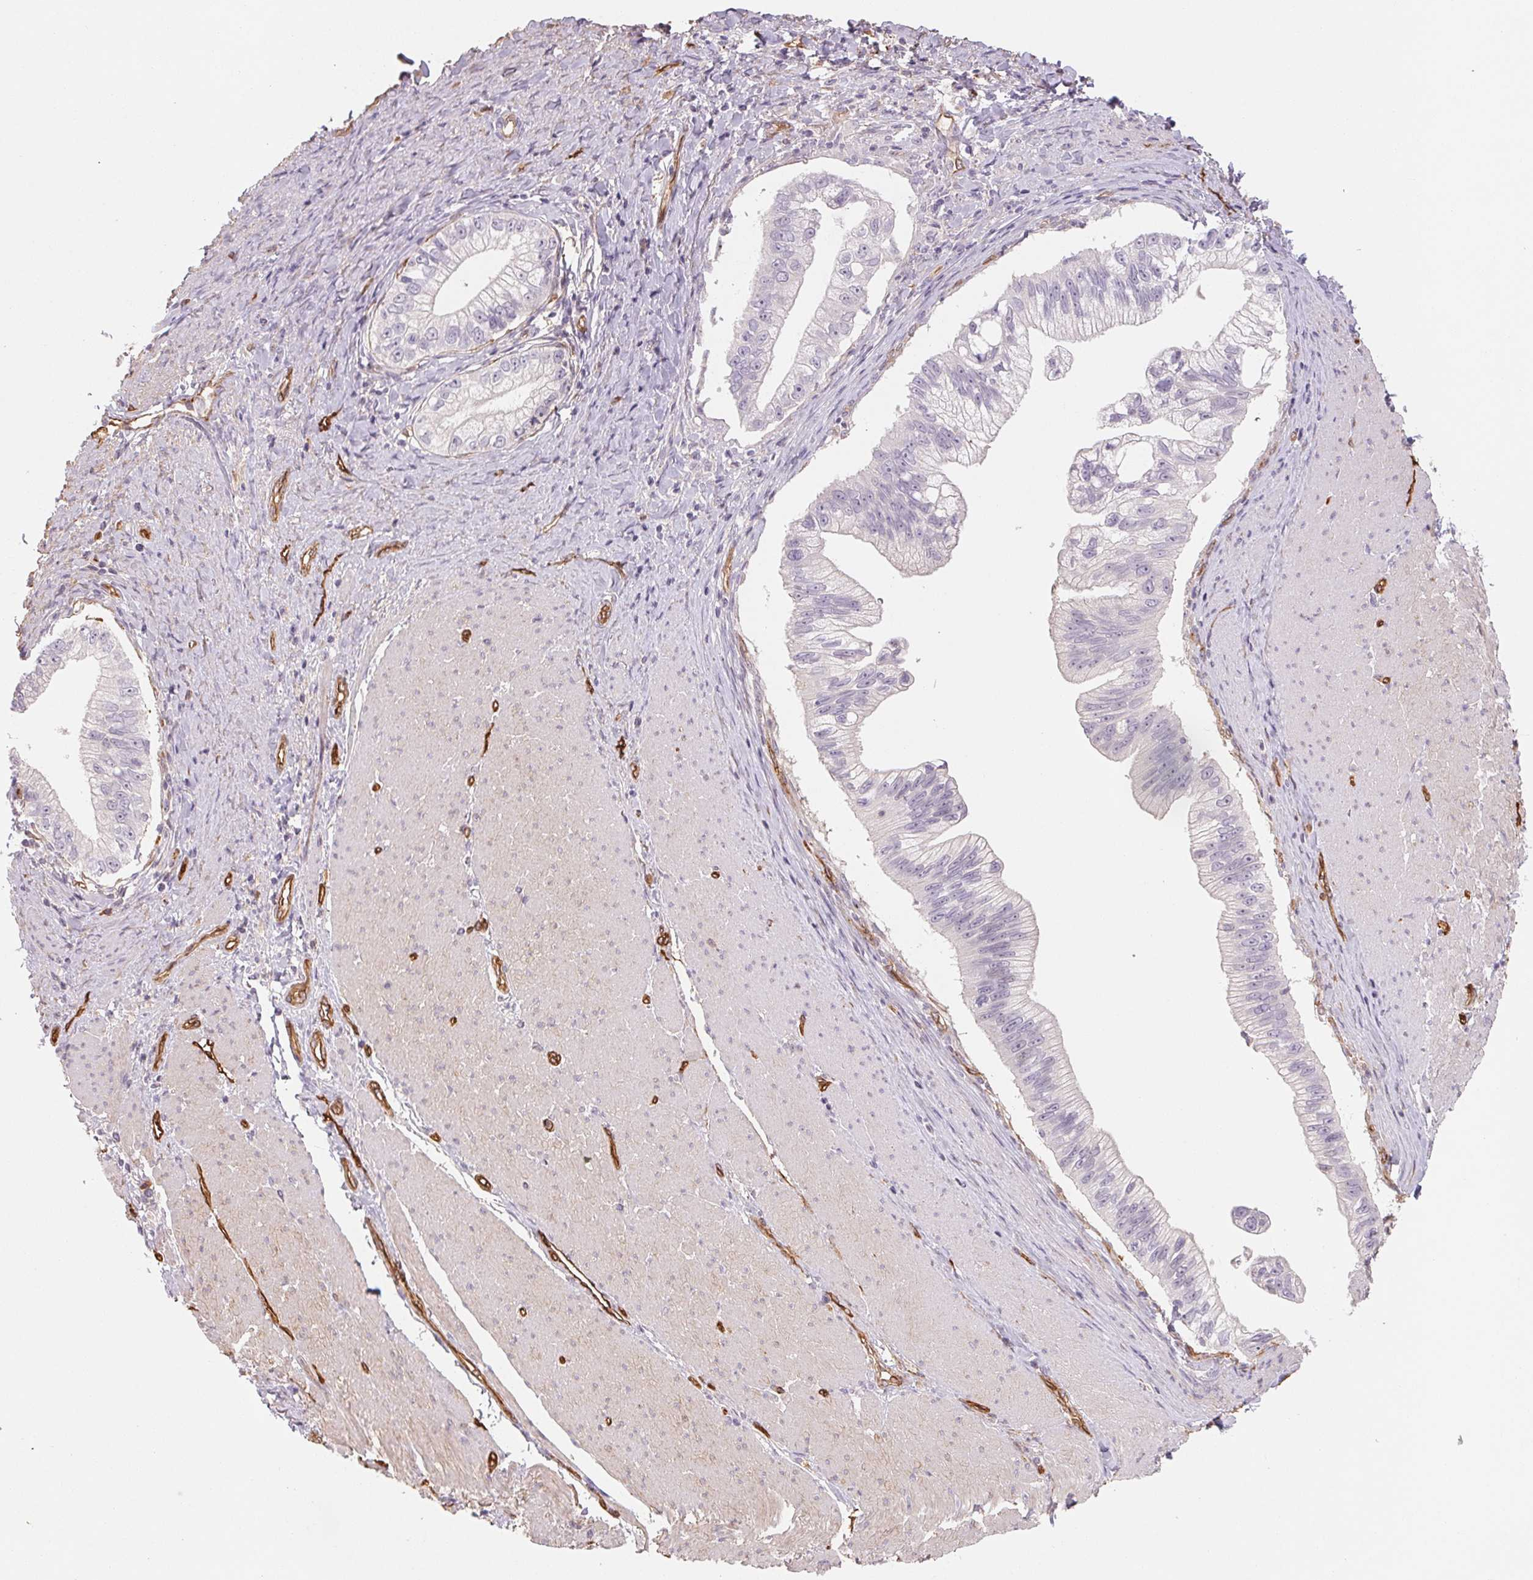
{"staining": {"intensity": "negative", "quantity": "none", "location": "none"}, "tissue": "pancreatic cancer", "cell_type": "Tumor cells", "image_type": "cancer", "snomed": [{"axis": "morphology", "description": "Adenocarcinoma, NOS"}, {"axis": "topography", "description": "Pancreas"}], "caption": "IHC micrograph of neoplastic tissue: human adenocarcinoma (pancreatic) stained with DAB (3,3'-diaminobenzidine) displays no significant protein expression in tumor cells.", "gene": "ANKRD13B", "patient": {"sex": "male", "age": 70}}